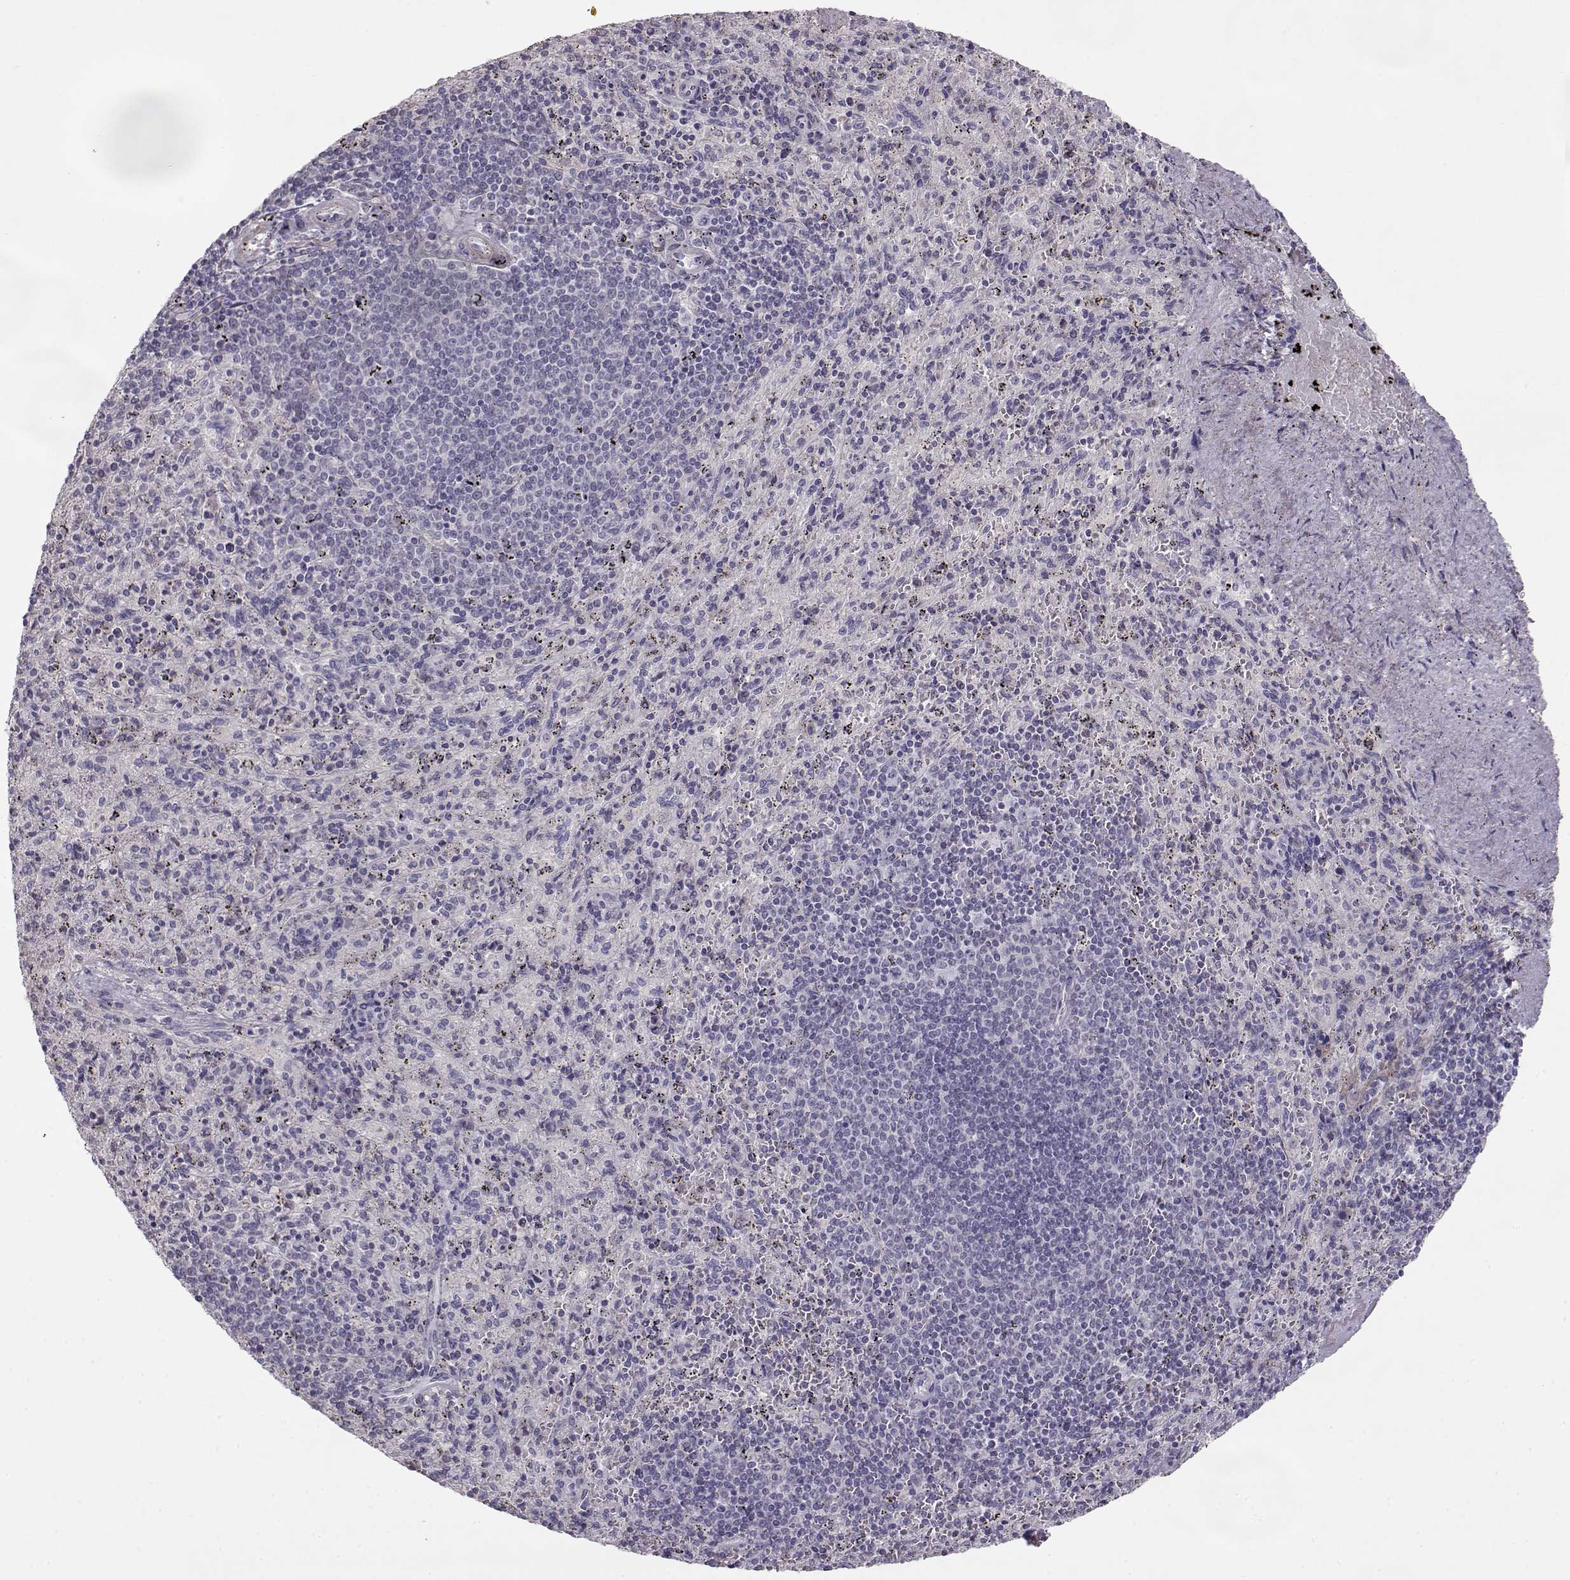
{"staining": {"intensity": "negative", "quantity": "none", "location": "none"}, "tissue": "spleen", "cell_type": "Cells in red pulp", "image_type": "normal", "snomed": [{"axis": "morphology", "description": "Normal tissue, NOS"}, {"axis": "topography", "description": "Spleen"}], "caption": "Cells in red pulp show no significant positivity in normal spleen. (DAB immunohistochemistry (IHC) visualized using brightfield microscopy, high magnification).", "gene": "GRK1", "patient": {"sex": "male", "age": 57}}